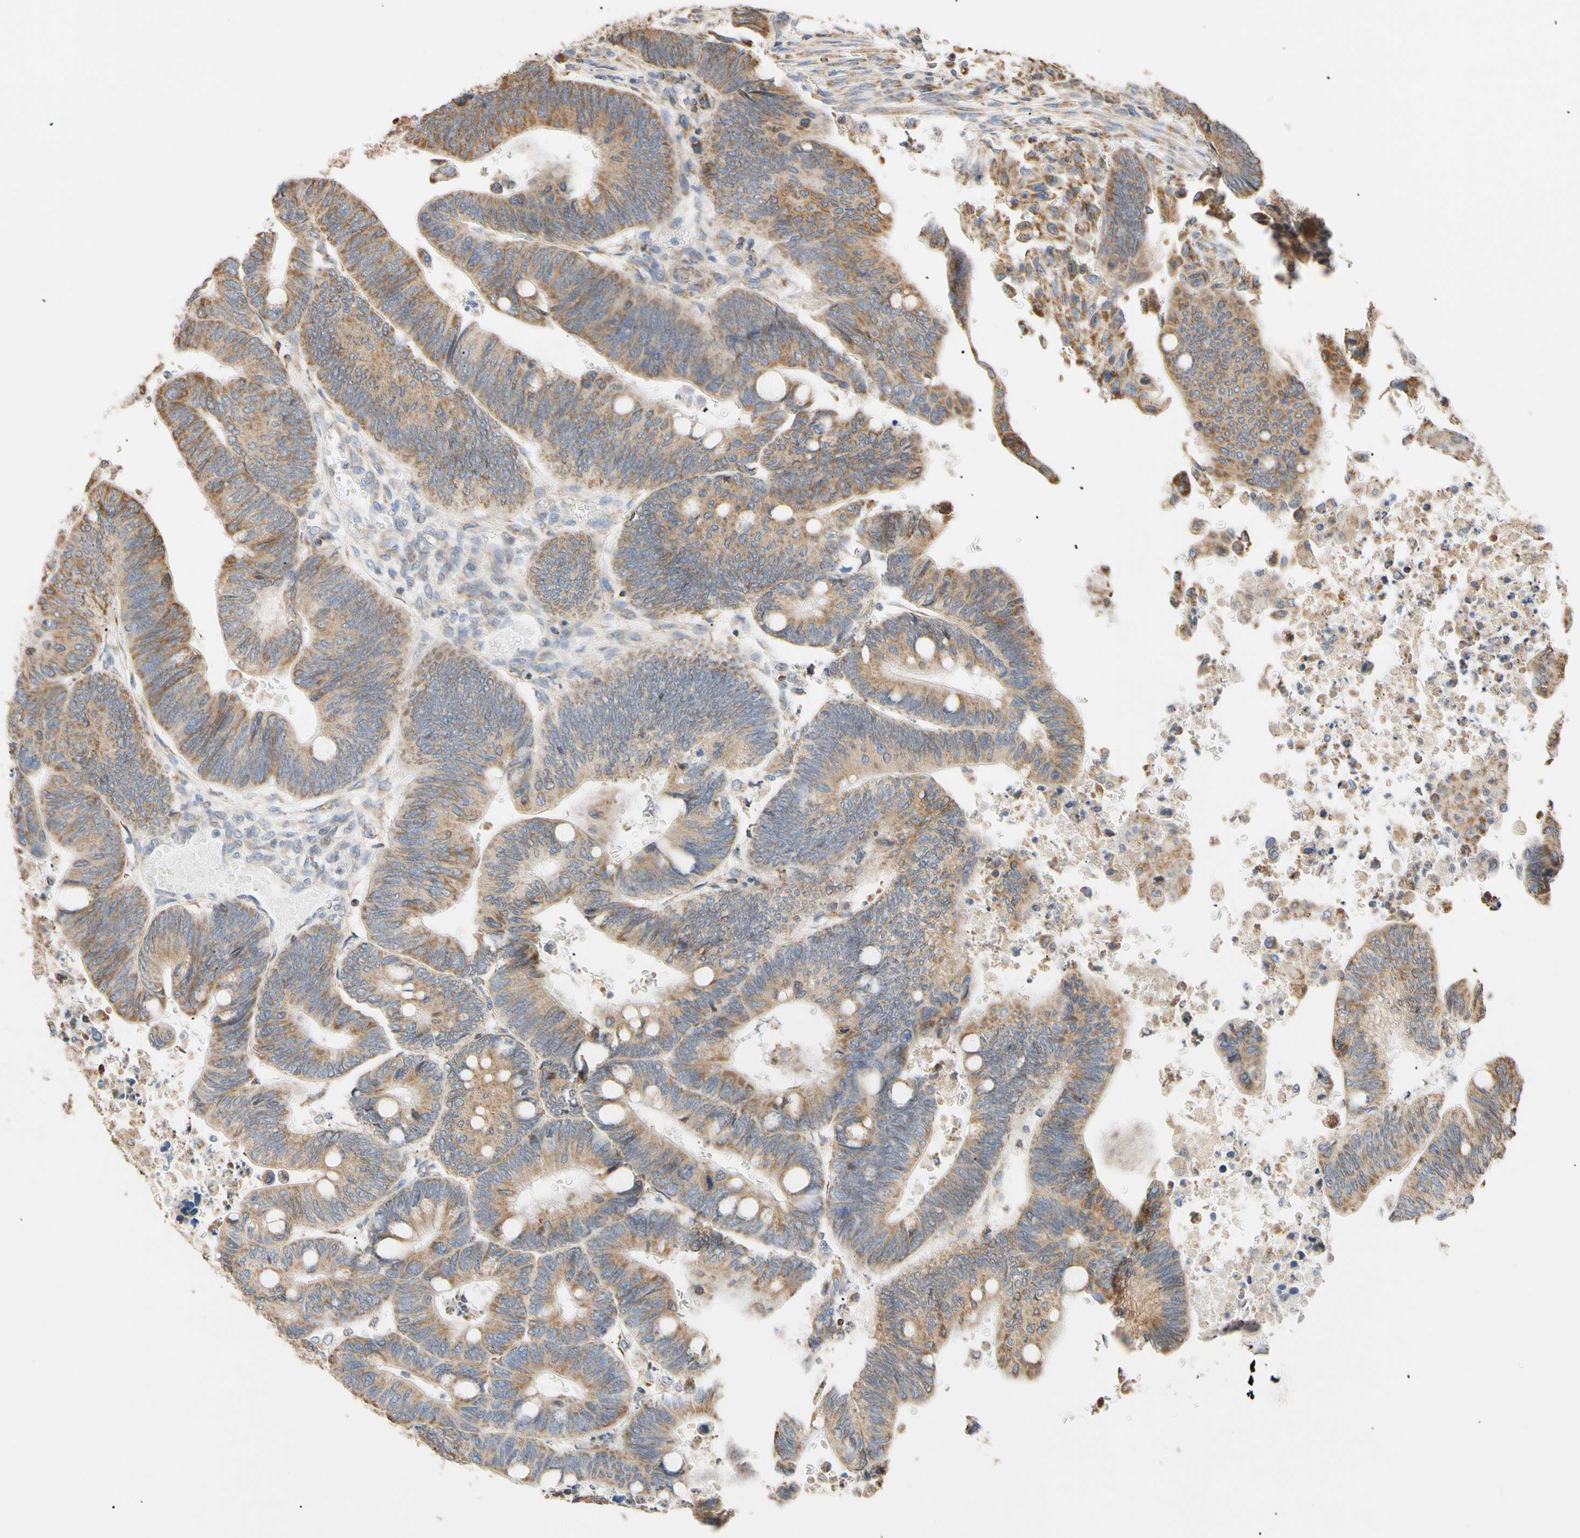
{"staining": {"intensity": "moderate", "quantity": ">75%", "location": "cytoplasmic/membranous"}, "tissue": "colorectal cancer", "cell_type": "Tumor cells", "image_type": "cancer", "snomed": [{"axis": "morphology", "description": "Normal tissue, NOS"}, {"axis": "morphology", "description": "Adenocarcinoma, NOS"}, {"axis": "topography", "description": "Rectum"}, {"axis": "topography", "description": "Peripheral nerve tissue"}], "caption": "Colorectal adenocarcinoma stained with a brown dye exhibits moderate cytoplasmic/membranous positive expression in approximately >75% of tumor cells.", "gene": "PLGRKT", "patient": {"sex": "male", "age": 92}}